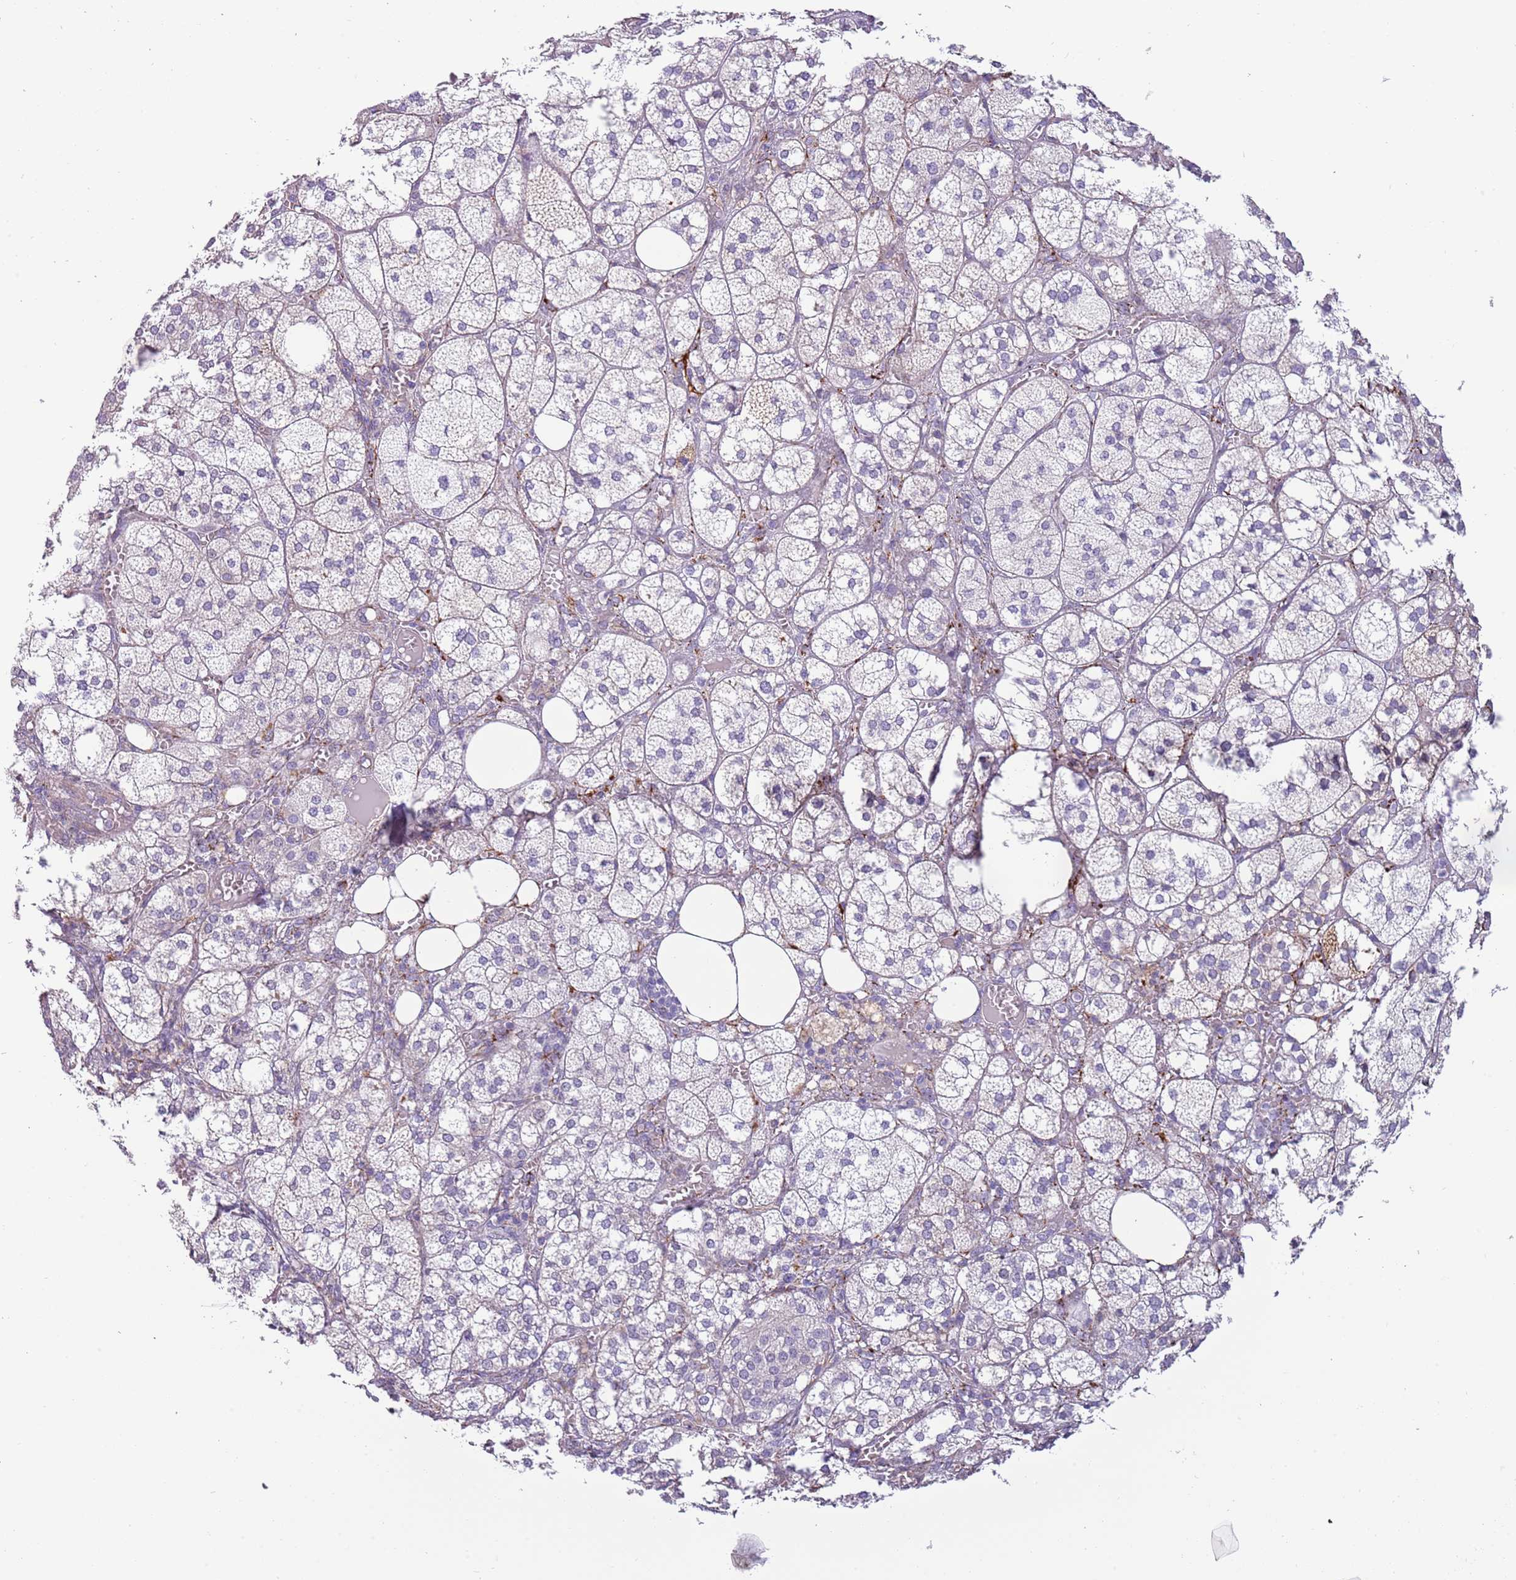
{"staining": {"intensity": "negative", "quantity": "none", "location": "none"}, "tissue": "adrenal gland", "cell_type": "Glandular cells", "image_type": "normal", "snomed": [{"axis": "morphology", "description": "Normal tissue, NOS"}, {"axis": "topography", "description": "Adrenal gland"}], "caption": "IHC of unremarkable human adrenal gland displays no expression in glandular cells. The staining was performed using DAB (3,3'-diaminobenzidine) to visualize the protein expression in brown, while the nuclei were stained in blue with hematoxylin (Magnification: 20x).", "gene": "RNF222", "patient": {"sex": "female", "age": 61}}